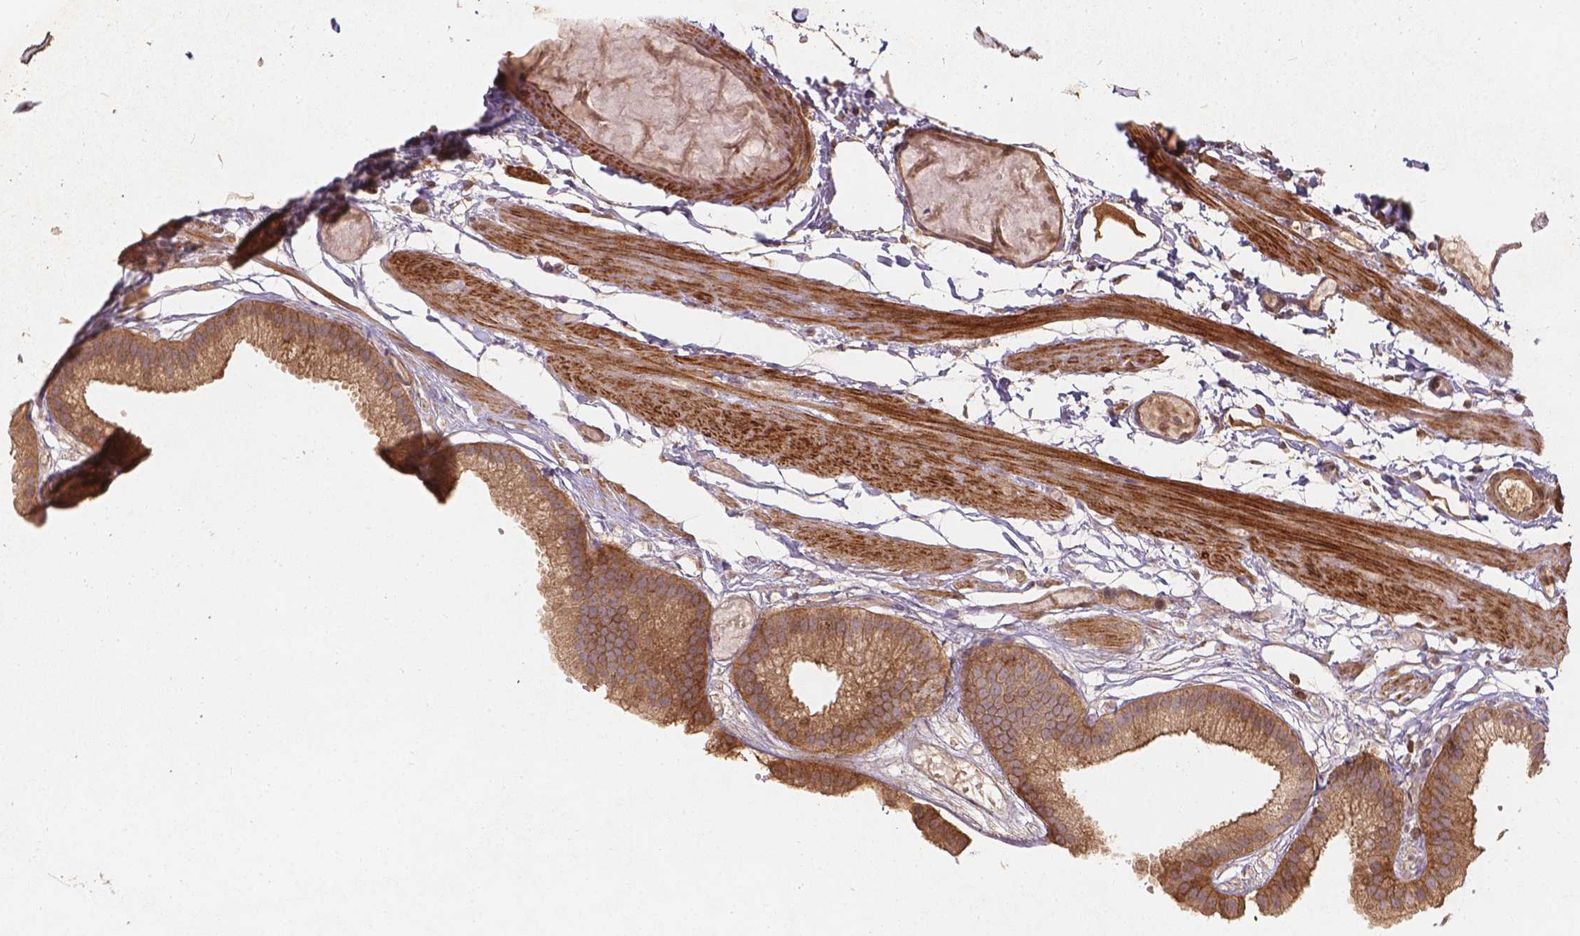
{"staining": {"intensity": "moderate", "quantity": ">75%", "location": "cytoplasmic/membranous"}, "tissue": "gallbladder", "cell_type": "Glandular cells", "image_type": "normal", "snomed": [{"axis": "morphology", "description": "Normal tissue, NOS"}, {"axis": "topography", "description": "Gallbladder"}], "caption": "A micrograph of gallbladder stained for a protein demonstrates moderate cytoplasmic/membranous brown staining in glandular cells. (DAB (3,3'-diaminobenzidine) IHC with brightfield microscopy, high magnification).", "gene": "XPR1", "patient": {"sex": "female", "age": 45}}